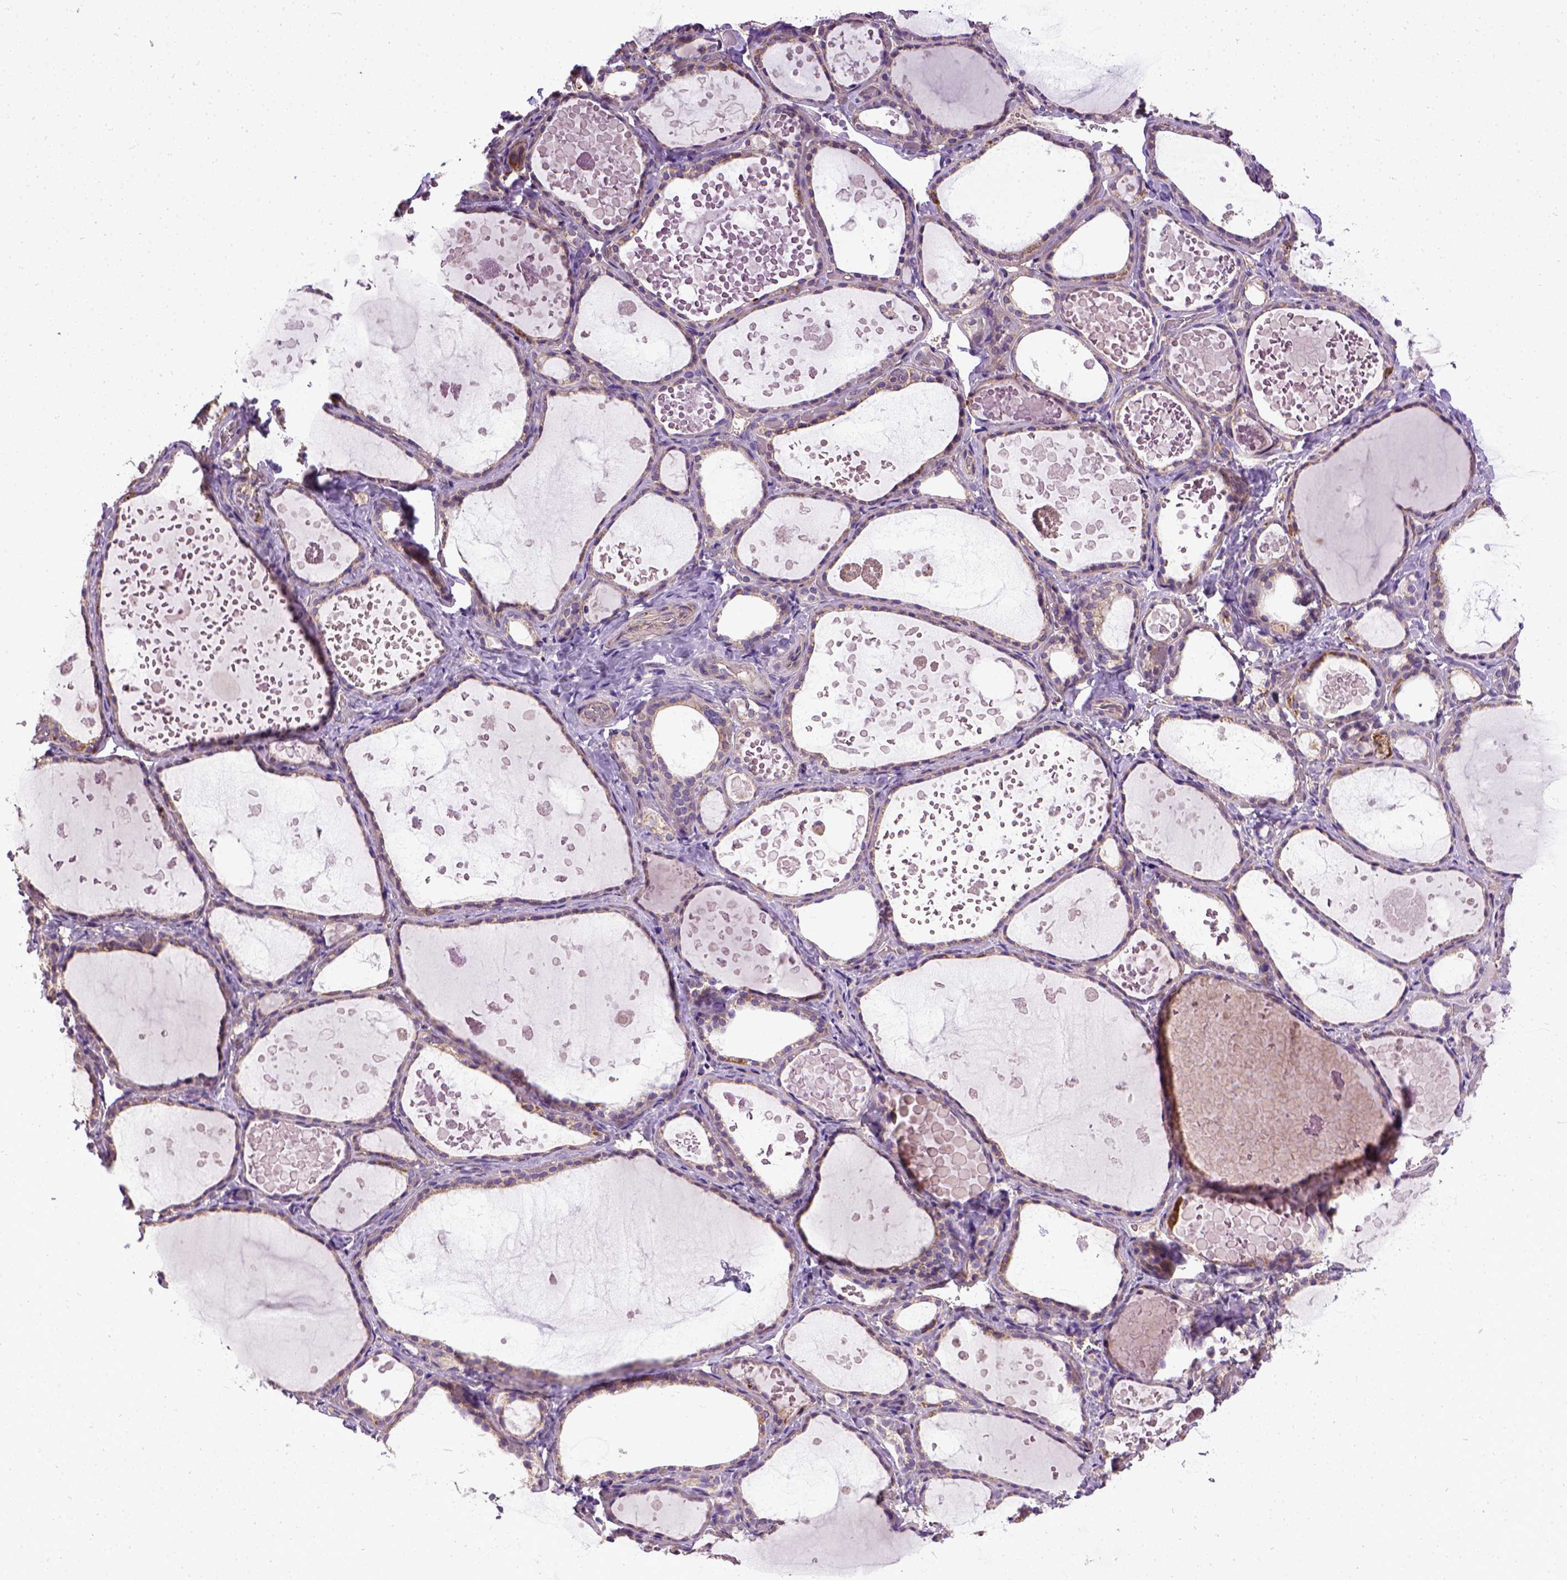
{"staining": {"intensity": "weak", "quantity": ">75%", "location": "cytoplasmic/membranous"}, "tissue": "thyroid gland", "cell_type": "Glandular cells", "image_type": "normal", "snomed": [{"axis": "morphology", "description": "Normal tissue, NOS"}, {"axis": "topography", "description": "Thyroid gland"}], "caption": "Protein staining exhibits weak cytoplasmic/membranous staining in approximately >75% of glandular cells in benign thyroid gland.", "gene": "ENG", "patient": {"sex": "female", "age": 56}}